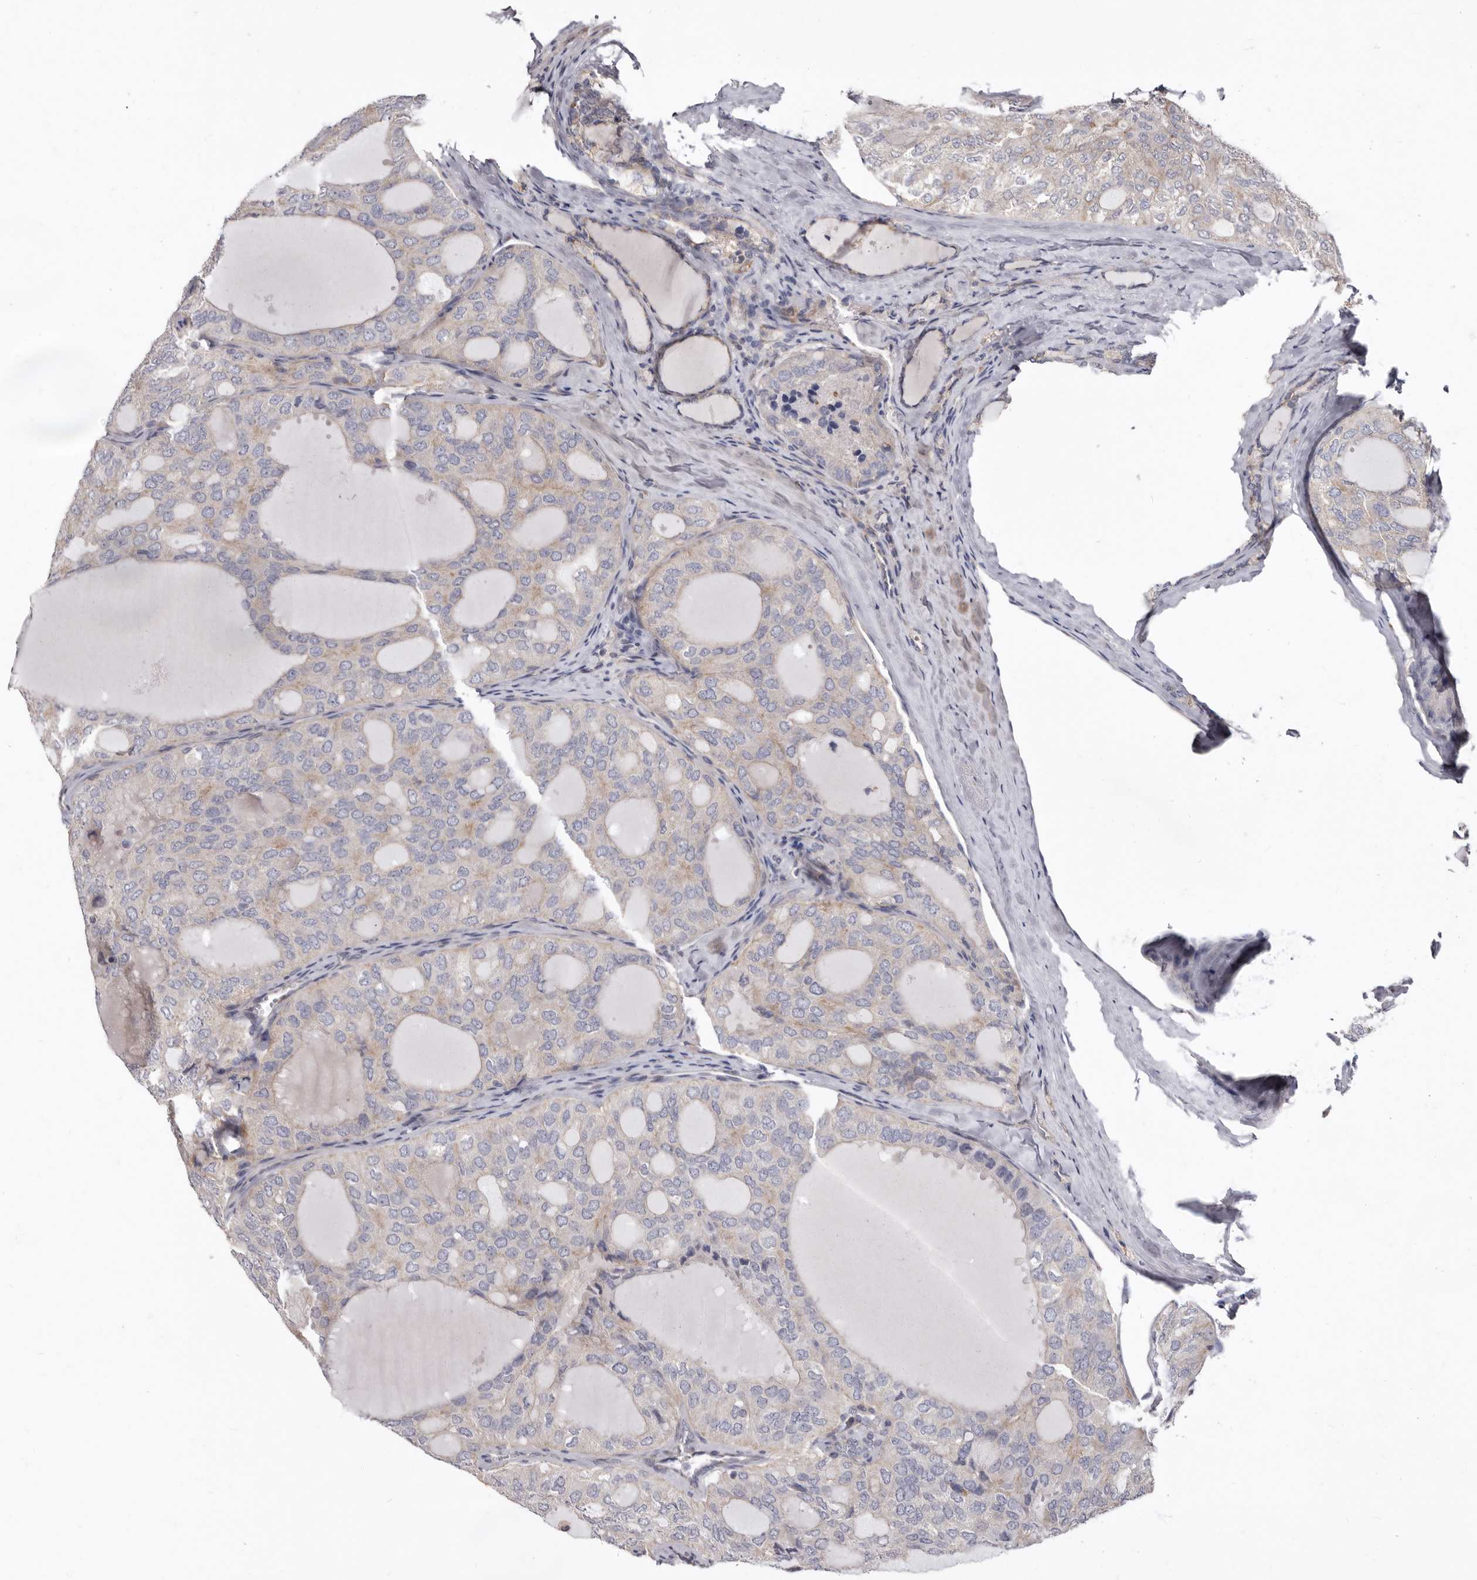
{"staining": {"intensity": "weak", "quantity": ">75%", "location": "cytoplasmic/membranous"}, "tissue": "thyroid cancer", "cell_type": "Tumor cells", "image_type": "cancer", "snomed": [{"axis": "morphology", "description": "Follicular adenoma carcinoma, NOS"}, {"axis": "topography", "description": "Thyroid gland"}], "caption": "The micrograph demonstrates staining of thyroid cancer, revealing weak cytoplasmic/membranous protein staining (brown color) within tumor cells. (Brightfield microscopy of DAB IHC at high magnification).", "gene": "FMO2", "patient": {"sex": "male", "age": 75}}